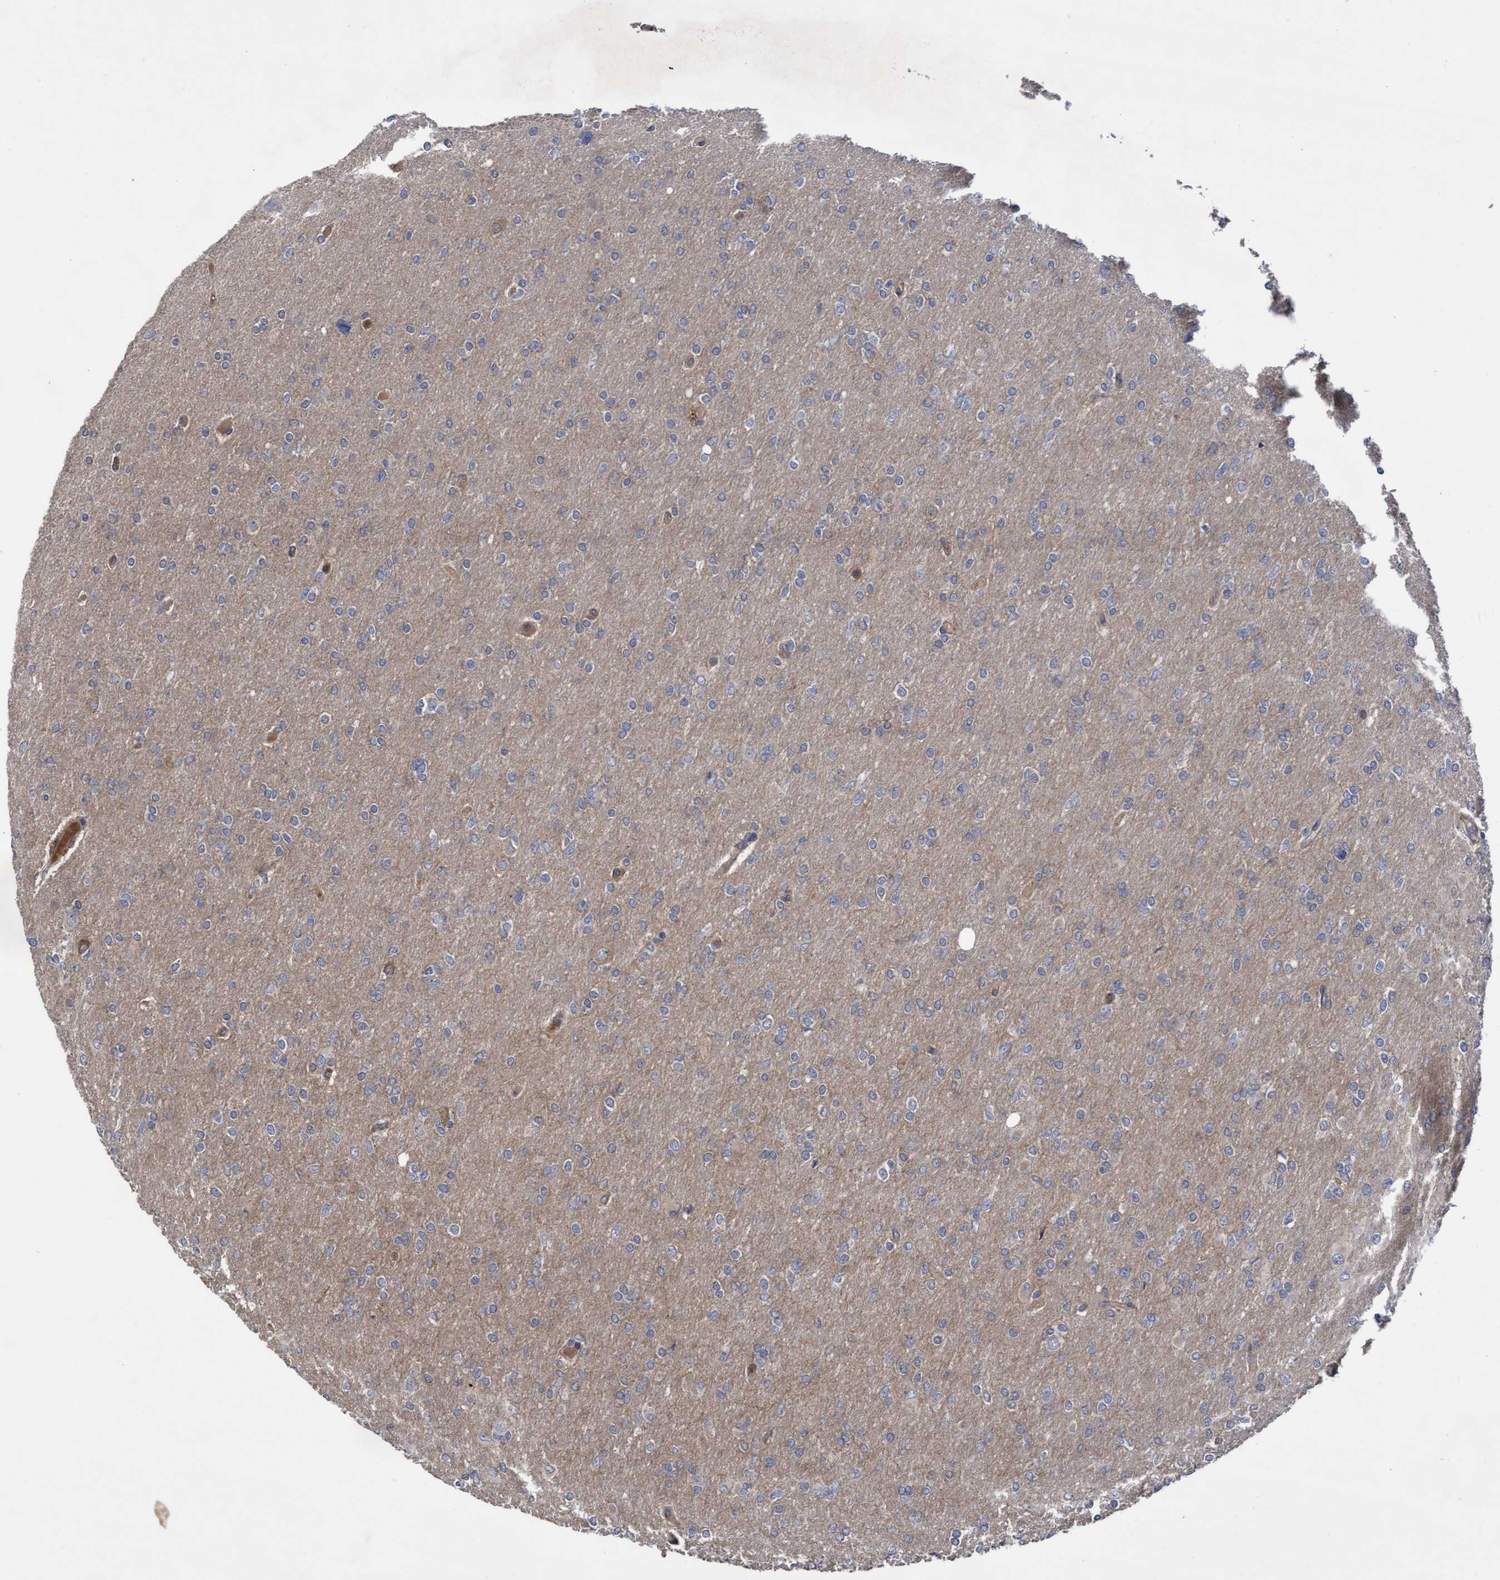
{"staining": {"intensity": "negative", "quantity": "none", "location": "none"}, "tissue": "glioma", "cell_type": "Tumor cells", "image_type": "cancer", "snomed": [{"axis": "morphology", "description": "Glioma, malignant, High grade"}, {"axis": "topography", "description": "Cerebral cortex"}], "caption": "Tumor cells show no significant staining in malignant glioma (high-grade). (Brightfield microscopy of DAB immunohistochemistry (IHC) at high magnification).", "gene": "COBL", "patient": {"sex": "female", "age": 36}}